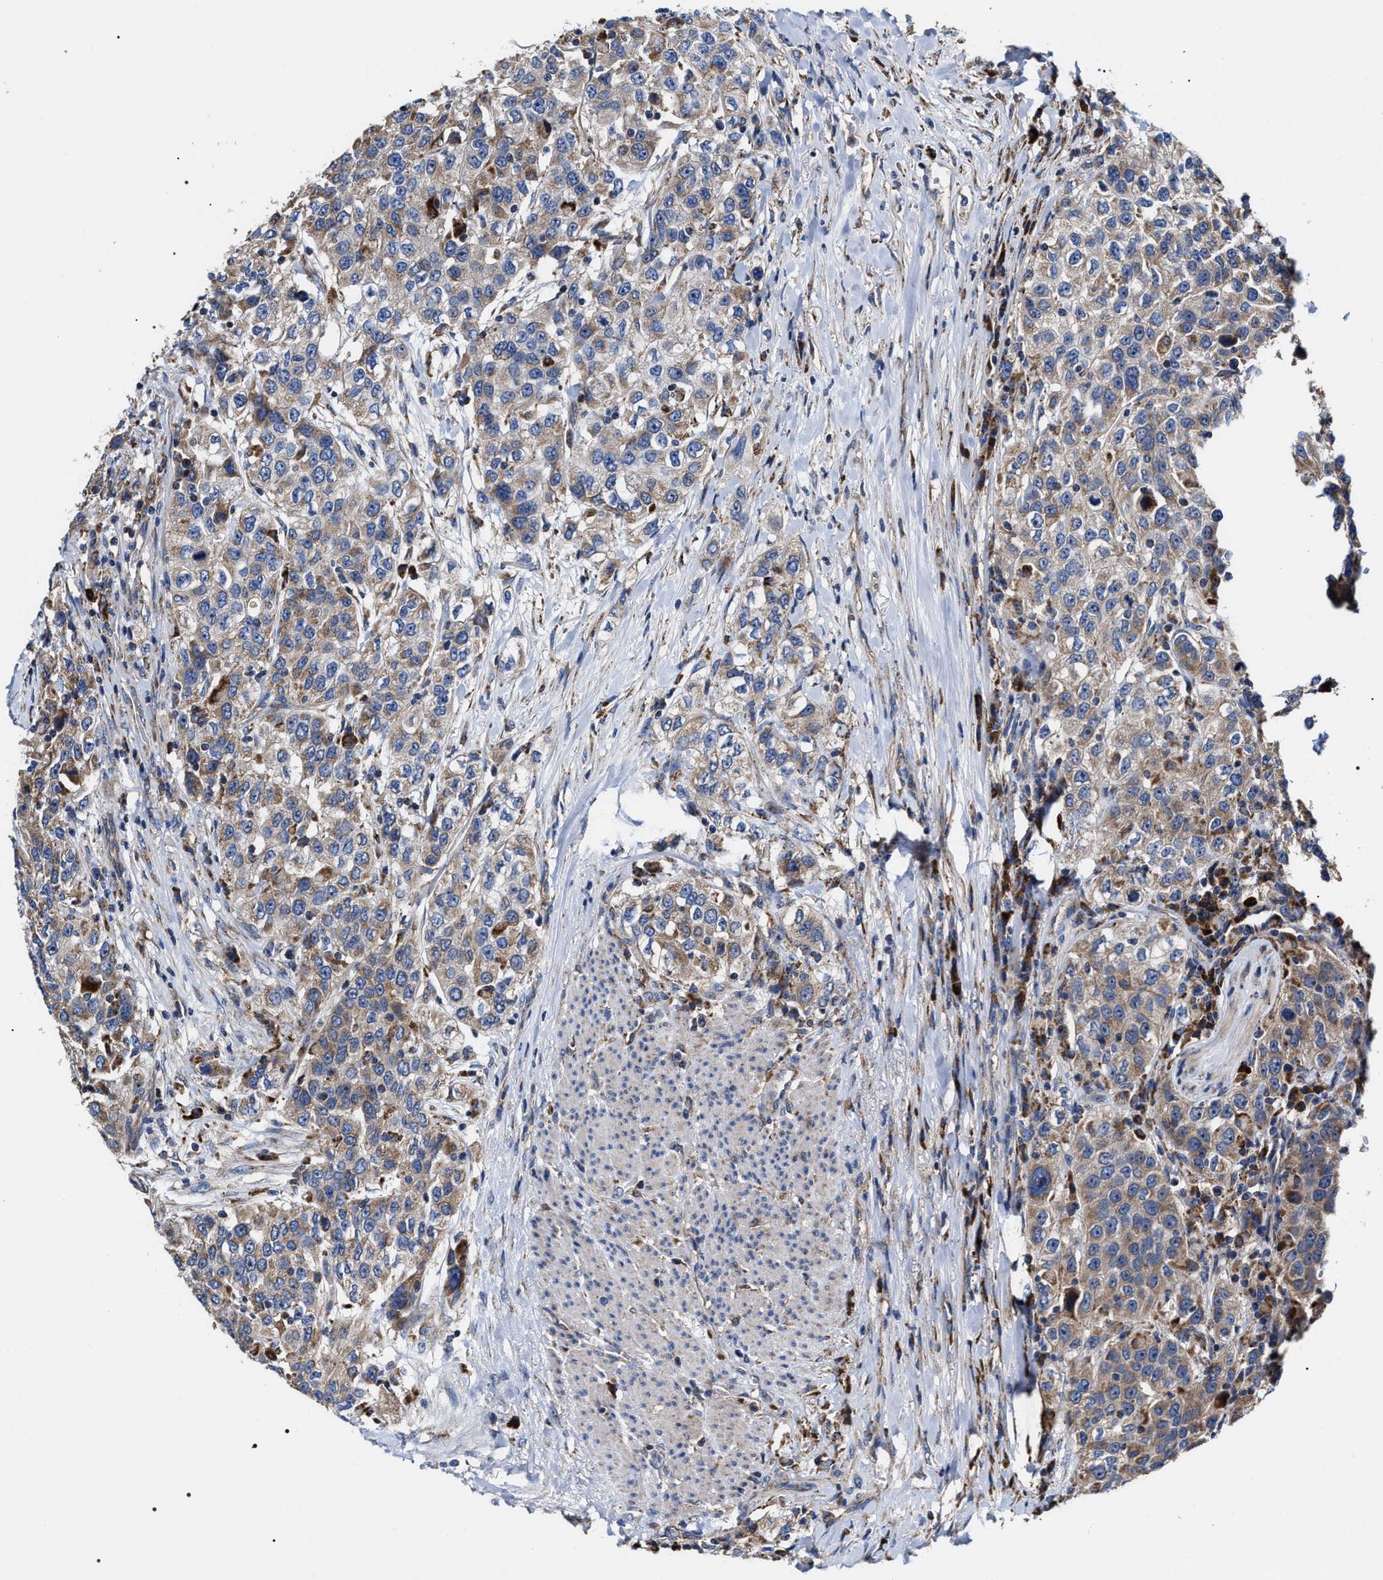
{"staining": {"intensity": "moderate", "quantity": ">75%", "location": "cytoplasmic/membranous"}, "tissue": "urothelial cancer", "cell_type": "Tumor cells", "image_type": "cancer", "snomed": [{"axis": "morphology", "description": "Urothelial carcinoma, High grade"}, {"axis": "topography", "description": "Urinary bladder"}], "caption": "High-magnification brightfield microscopy of urothelial cancer stained with DAB (3,3'-diaminobenzidine) (brown) and counterstained with hematoxylin (blue). tumor cells exhibit moderate cytoplasmic/membranous staining is appreciated in approximately>75% of cells.", "gene": "MACC1", "patient": {"sex": "female", "age": 80}}